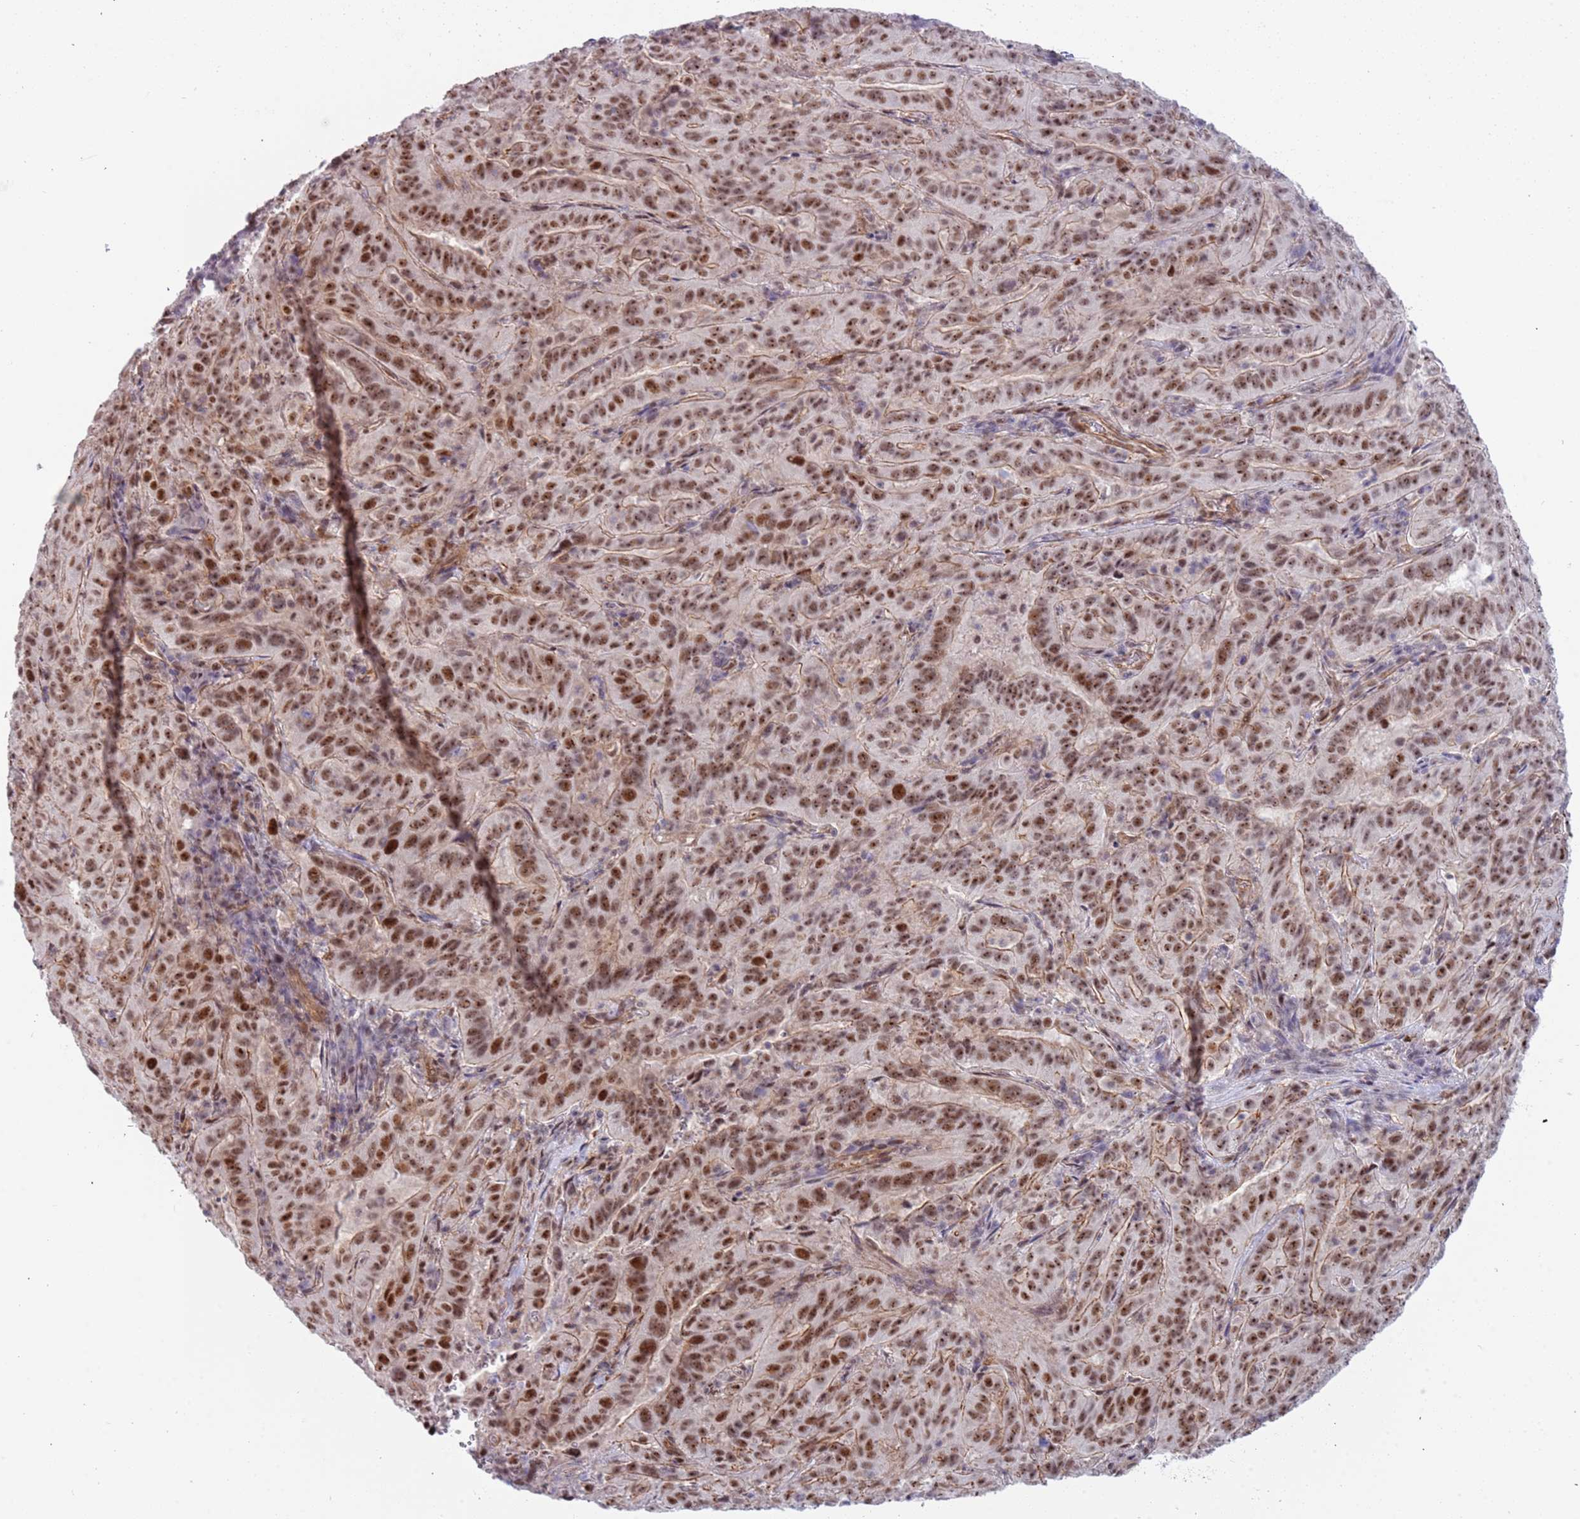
{"staining": {"intensity": "strong", "quantity": ">75%", "location": "nuclear"}, "tissue": "pancreatic cancer", "cell_type": "Tumor cells", "image_type": "cancer", "snomed": [{"axis": "morphology", "description": "Adenocarcinoma, NOS"}, {"axis": "topography", "description": "Pancreas"}], "caption": "Immunohistochemical staining of human adenocarcinoma (pancreatic) demonstrates high levels of strong nuclear expression in about >75% of tumor cells.", "gene": "LRMDA", "patient": {"sex": "male", "age": 63}}